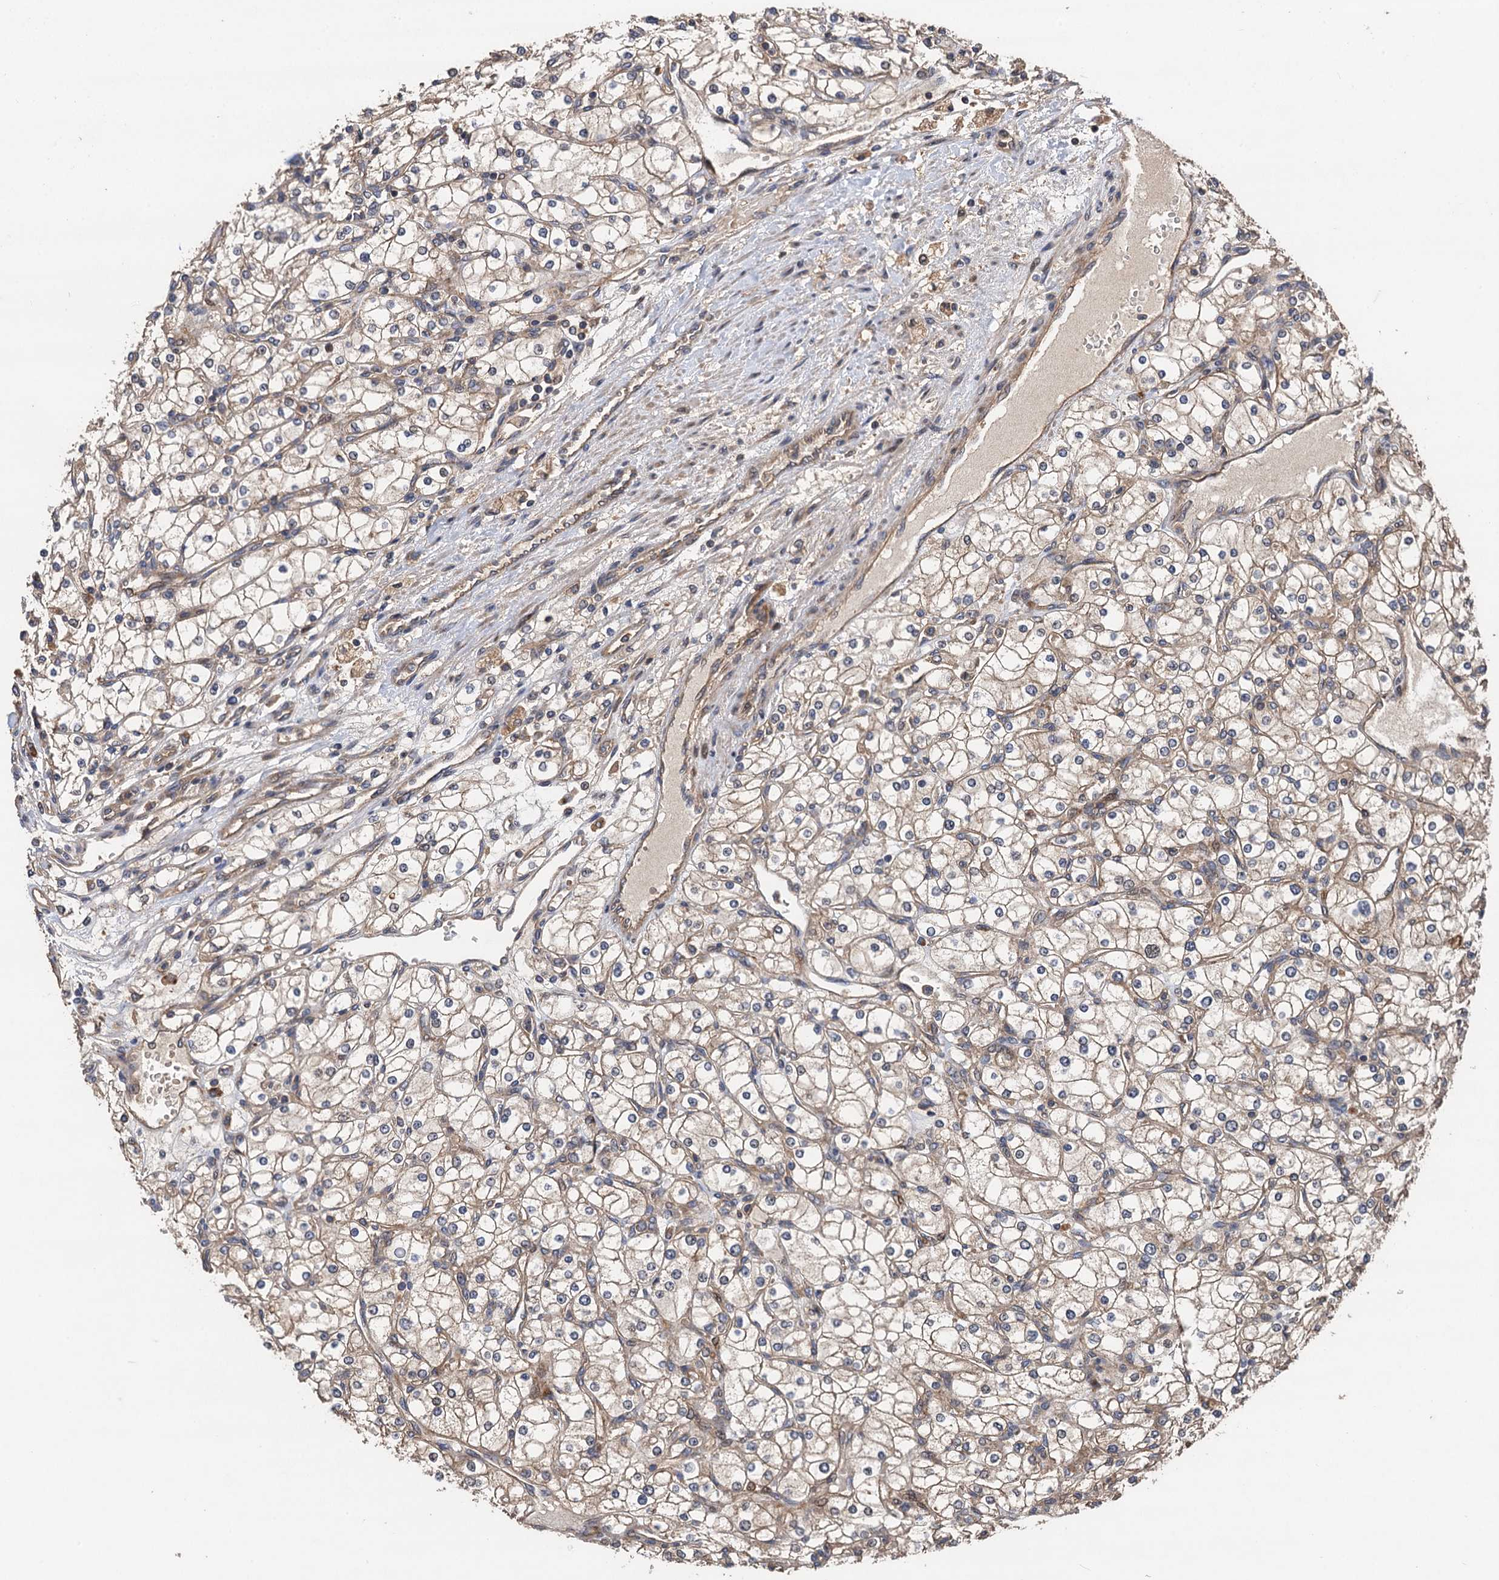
{"staining": {"intensity": "negative", "quantity": "none", "location": "none"}, "tissue": "renal cancer", "cell_type": "Tumor cells", "image_type": "cancer", "snomed": [{"axis": "morphology", "description": "Adenocarcinoma, NOS"}, {"axis": "topography", "description": "Kidney"}], "caption": "A histopathology image of renal cancer (adenocarcinoma) stained for a protein exhibits no brown staining in tumor cells. (DAB (3,3'-diaminobenzidine) immunohistochemistry, high magnification).", "gene": "TMEM39B", "patient": {"sex": "male", "age": 80}}